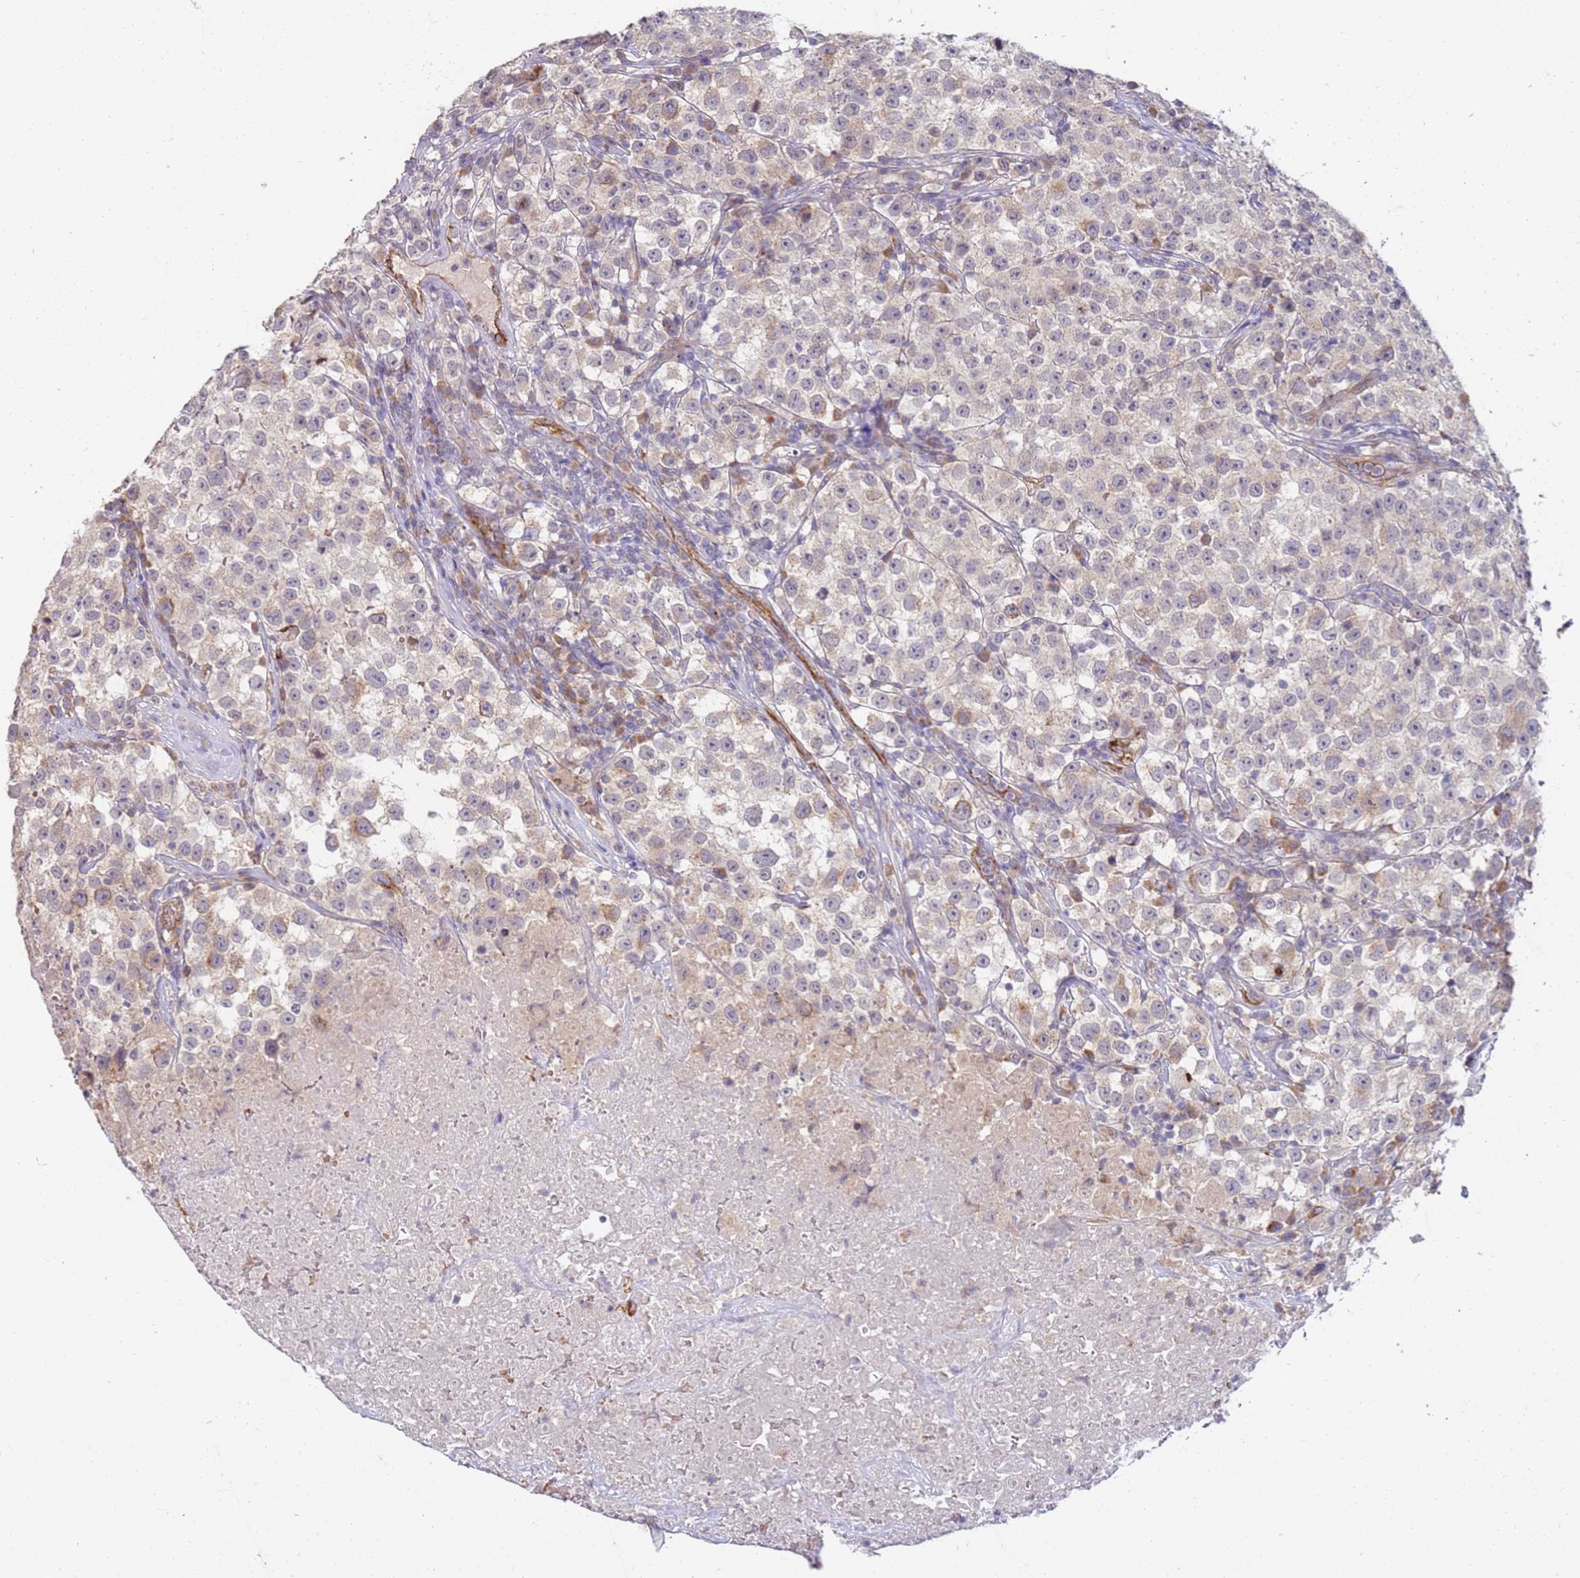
{"staining": {"intensity": "weak", "quantity": "<25%", "location": "cytoplasmic/membranous"}, "tissue": "testis cancer", "cell_type": "Tumor cells", "image_type": "cancer", "snomed": [{"axis": "morphology", "description": "Seminoma, NOS"}, {"axis": "topography", "description": "Testis"}], "caption": "Immunohistochemical staining of seminoma (testis) reveals no significant expression in tumor cells.", "gene": "NMUR2", "patient": {"sex": "male", "age": 22}}